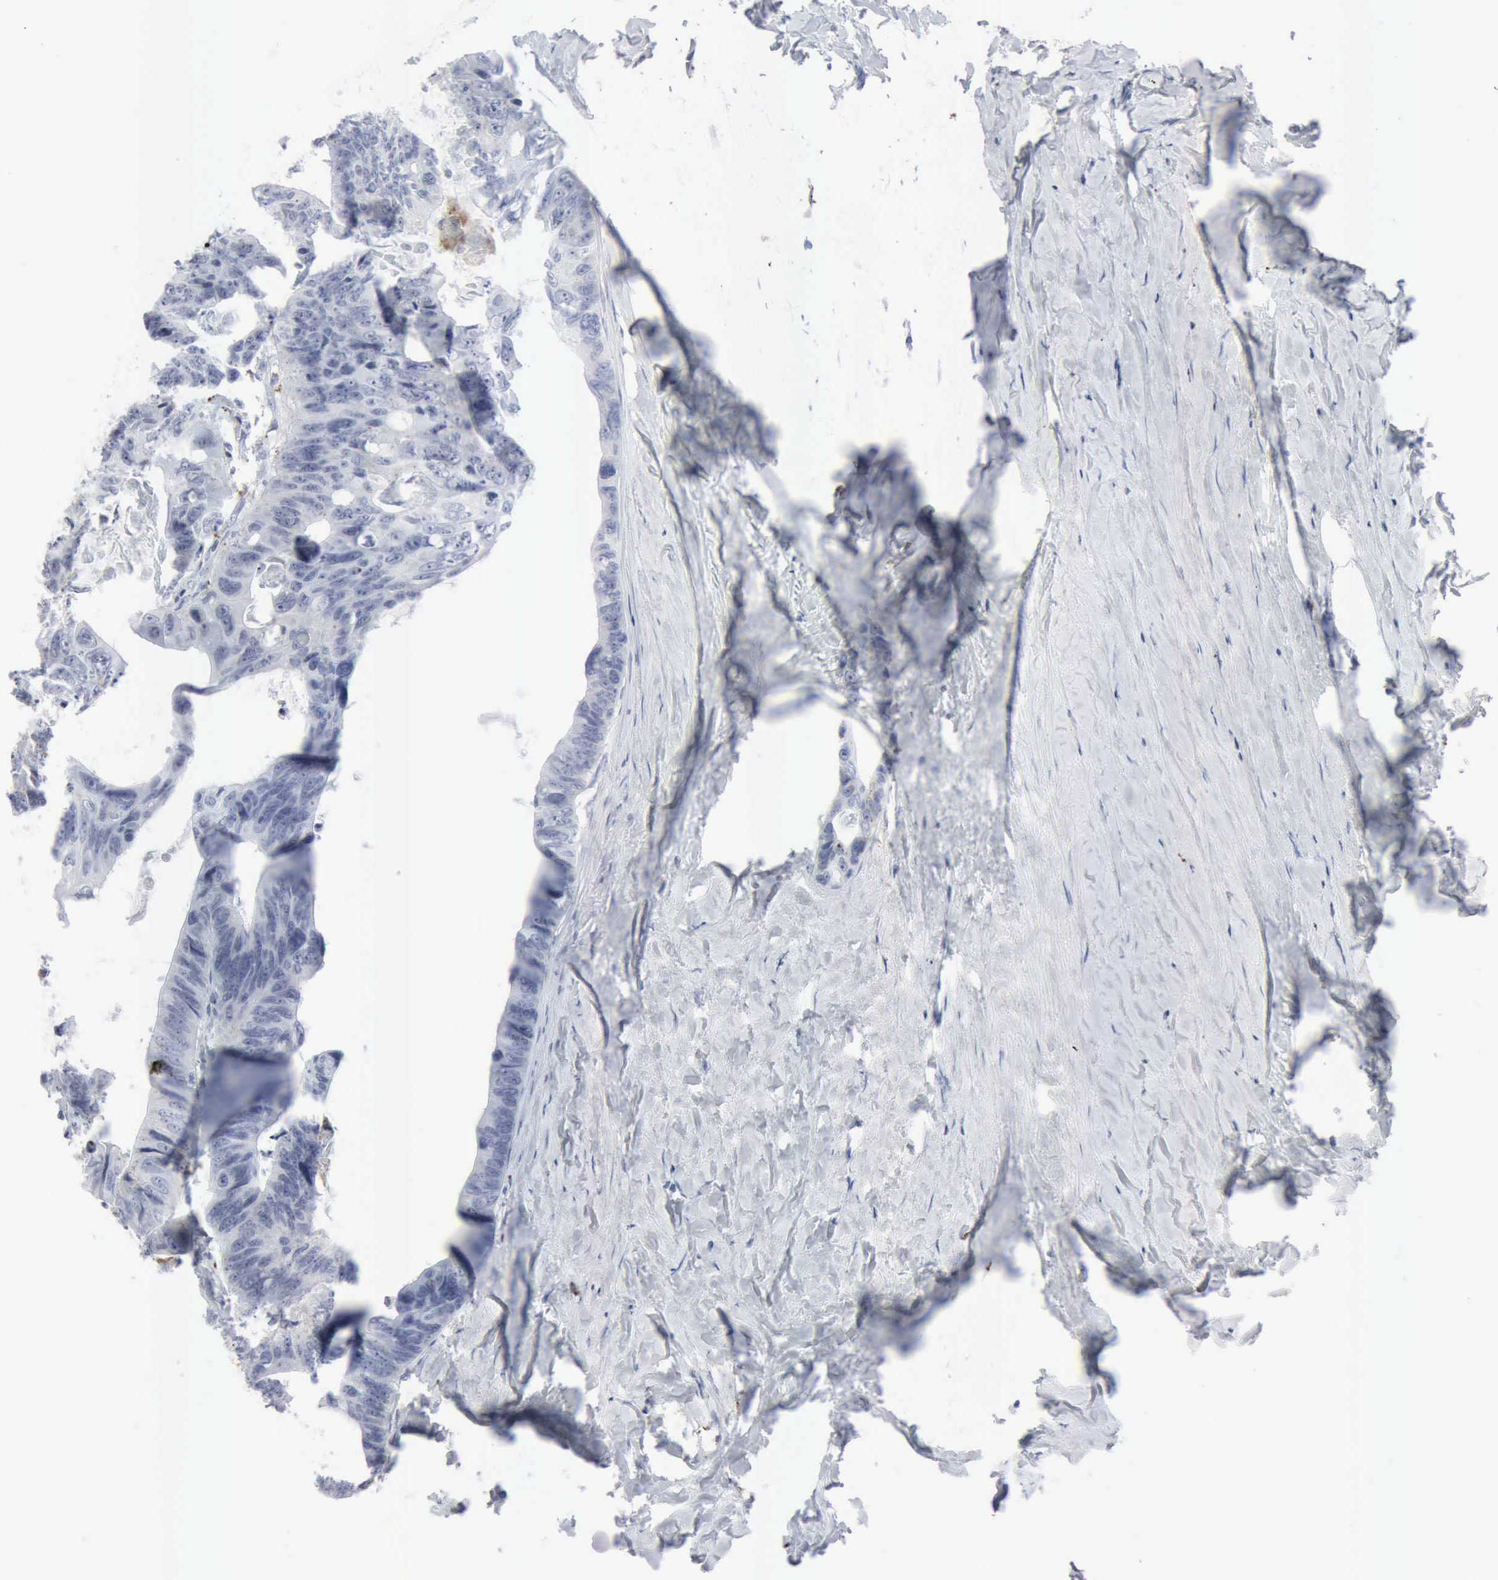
{"staining": {"intensity": "weak", "quantity": "<25%", "location": "cytoplasmic/membranous"}, "tissue": "colorectal cancer", "cell_type": "Tumor cells", "image_type": "cancer", "snomed": [{"axis": "morphology", "description": "Adenocarcinoma, NOS"}, {"axis": "topography", "description": "Colon"}], "caption": "Tumor cells show no significant staining in colorectal cancer (adenocarcinoma).", "gene": "GLA", "patient": {"sex": "female", "age": 55}}